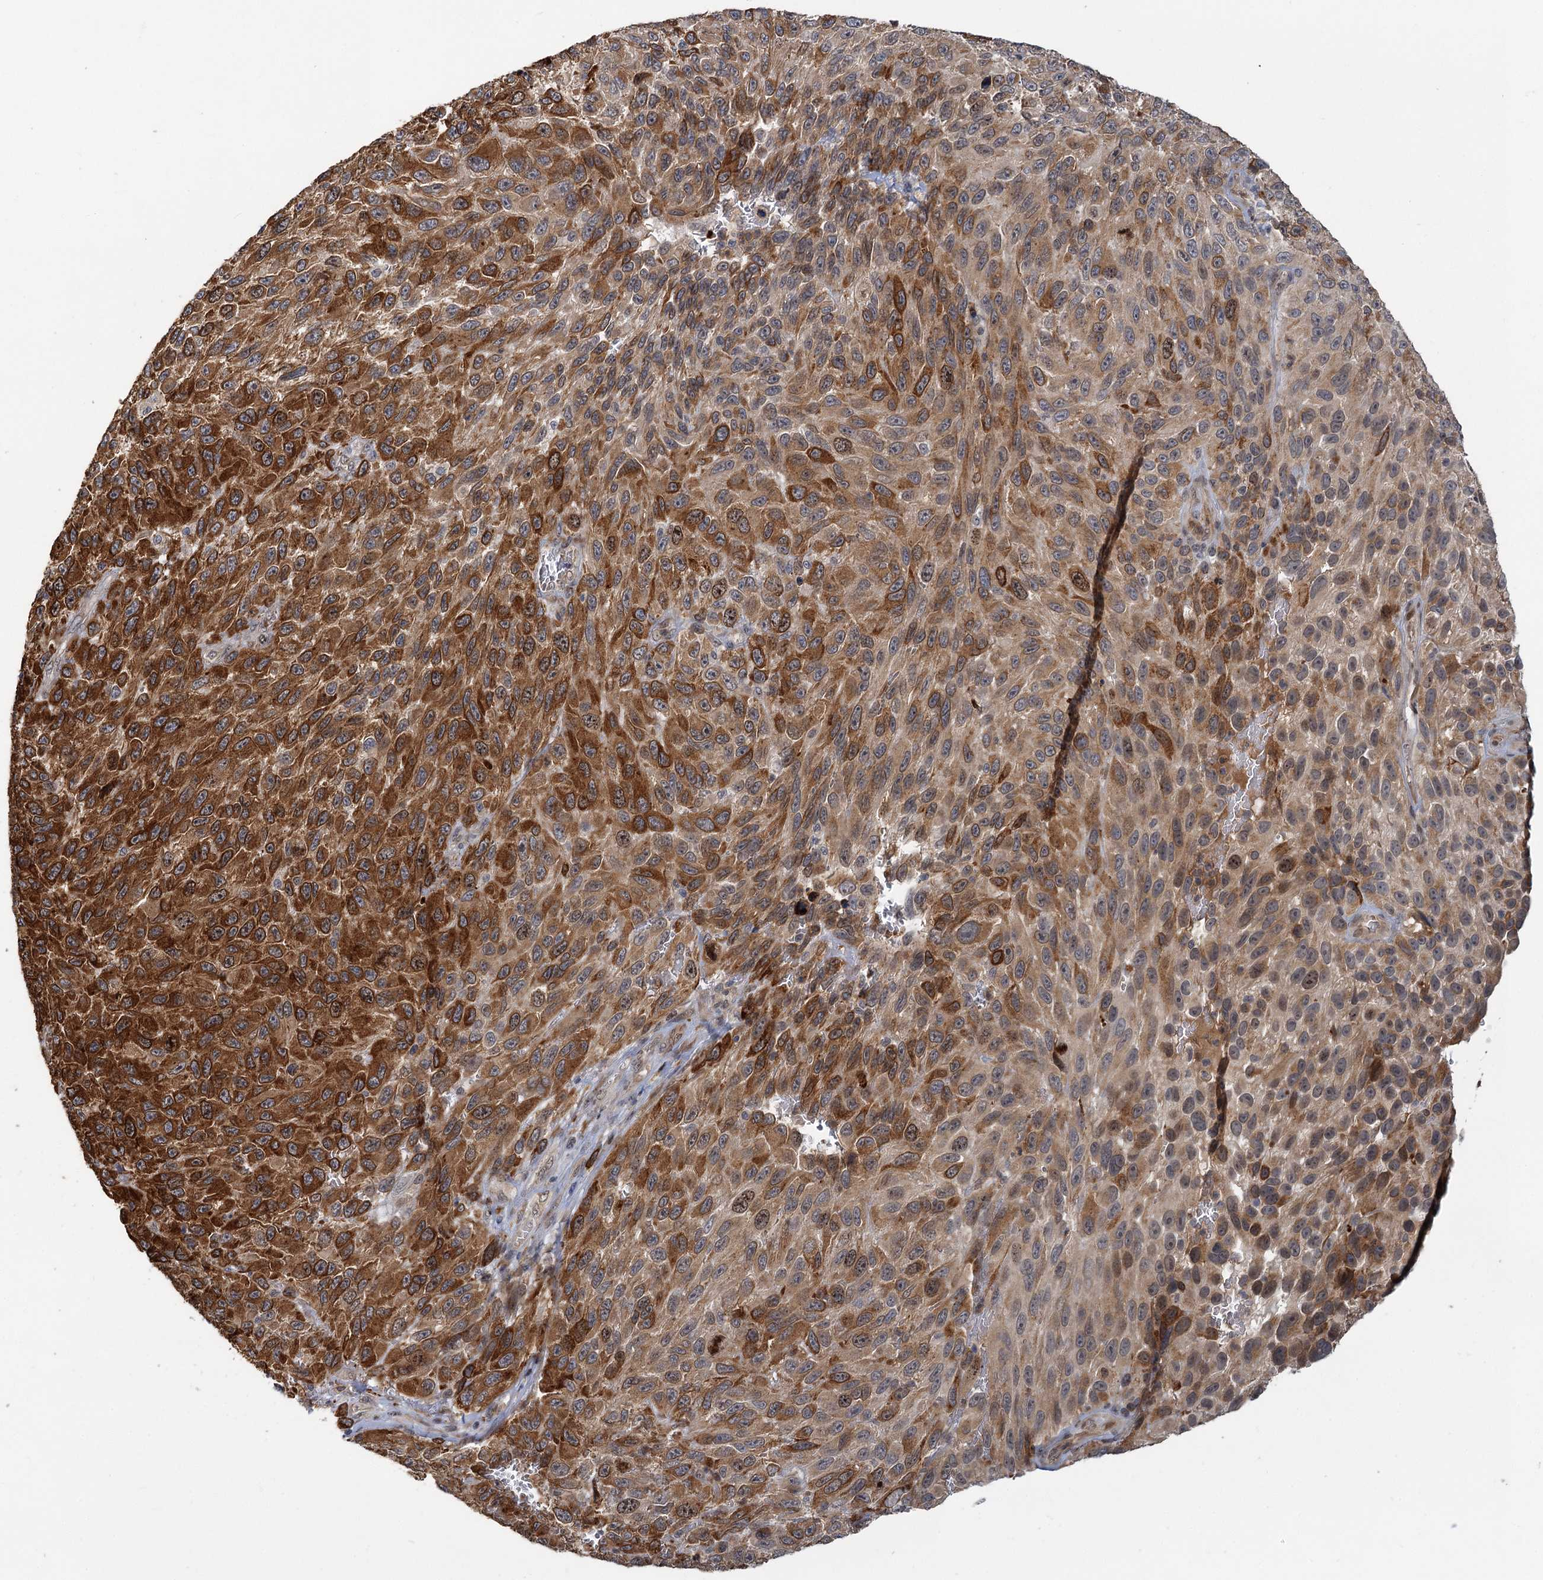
{"staining": {"intensity": "strong", "quantity": ">75%", "location": "cytoplasmic/membranous"}, "tissue": "melanoma", "cell_type": "Tumor cells", "image_type": "cancer", "snomed": [{"axis": "morphology", "description": "Normal tissue, NOS"}, {"axis": "morphology", "description": "Malignant melanoma, NOS"}, {"axis": "topography", "description": "Skin"}], "caption": "A brown stain shows strong cytoplasmic/membranous positivity of a protein in melanoma tumor cells.", "gene": "APBA2", "patient": {"sex": "female", "age": 96}}